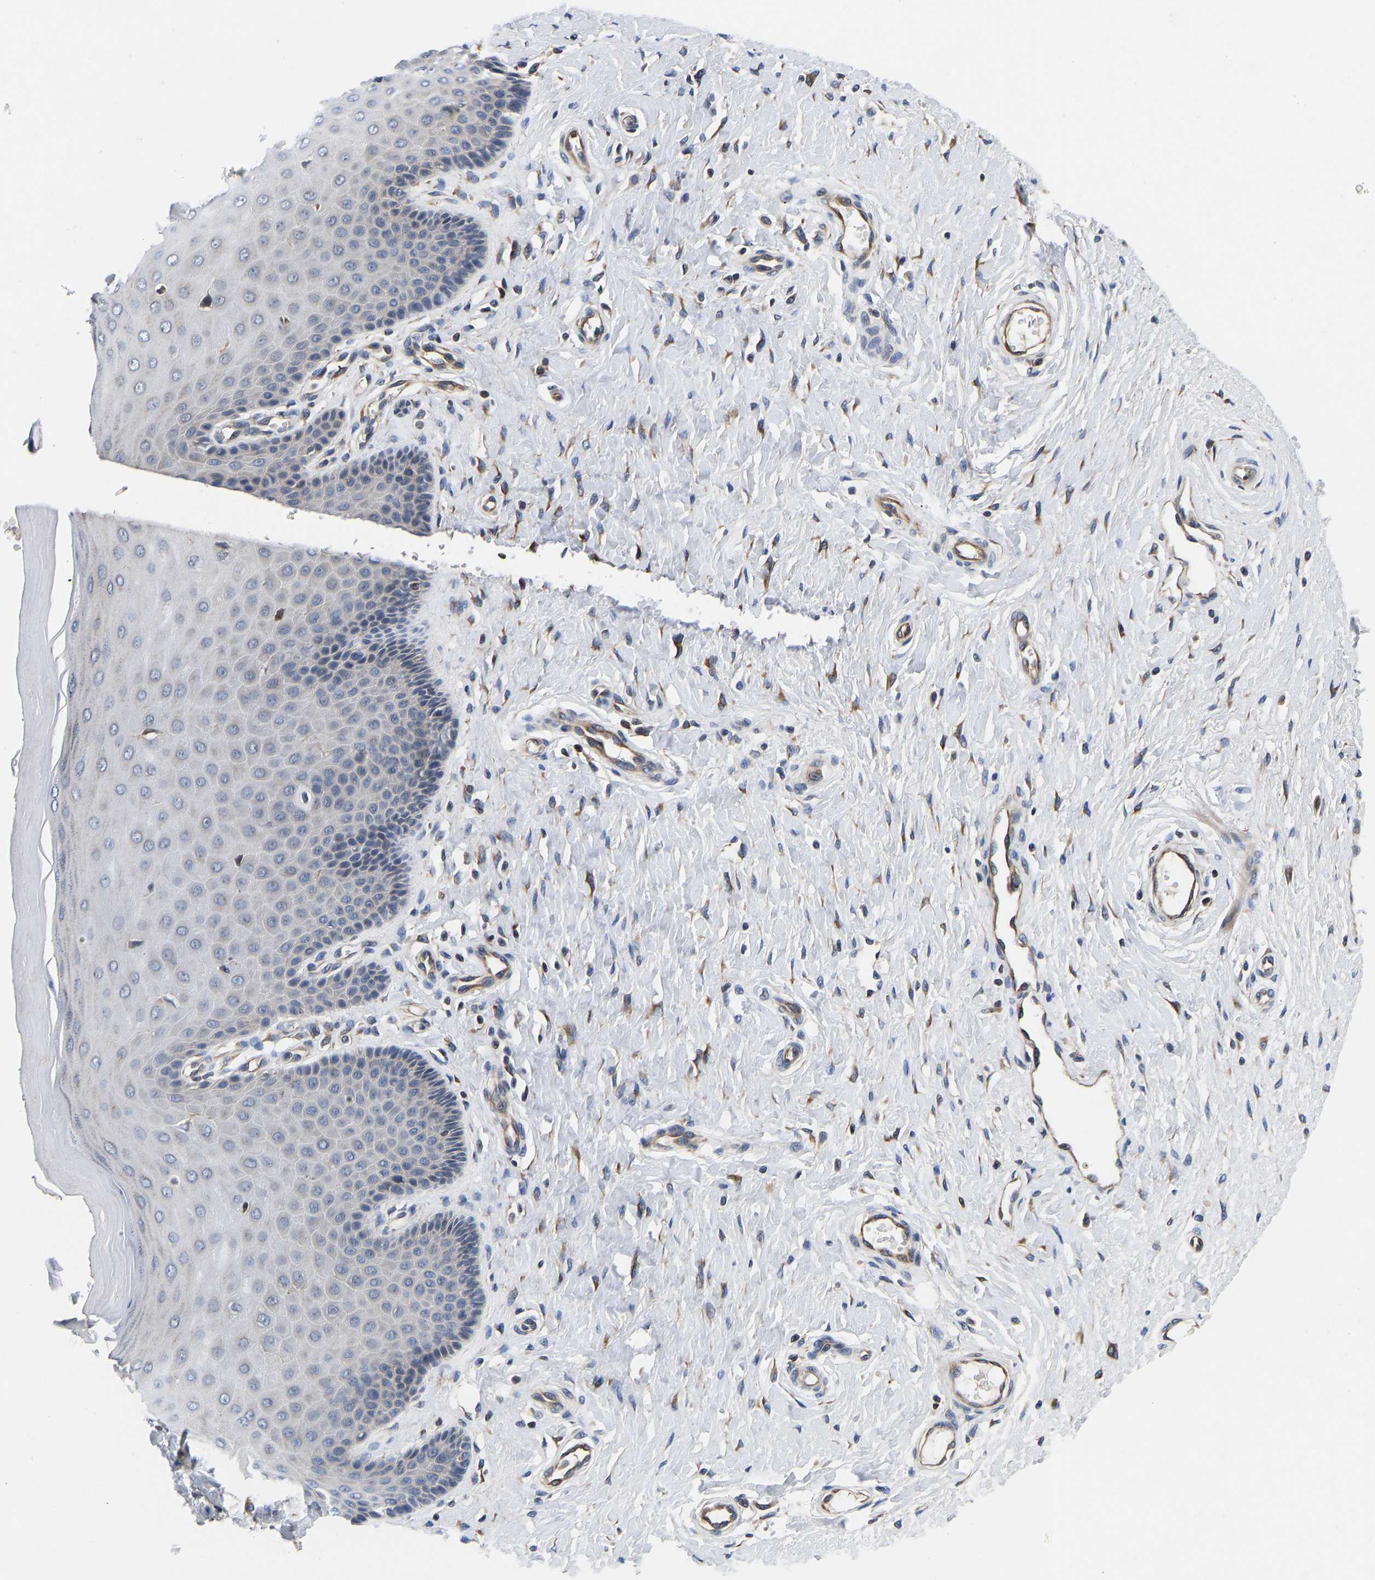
{"staining": {"intensity": "weak", "quantity": "<25%", "location": "cytoplasmic/membranous"}, "tissue": "cervix", "cell_type": "Glandular cells", "image_type": "normal", "snomed": [{"axis": "morphology", "description": "Normal tissue, NOS"}, {"axis": "topography", "description": "Cervix"}], "caption": "DAB immunohistochemical staining of unremarkable cervix displays no significant positivity in glandular cells.", "gene": "FRRS1", "patient": {"sex": "female", "age": 55}}